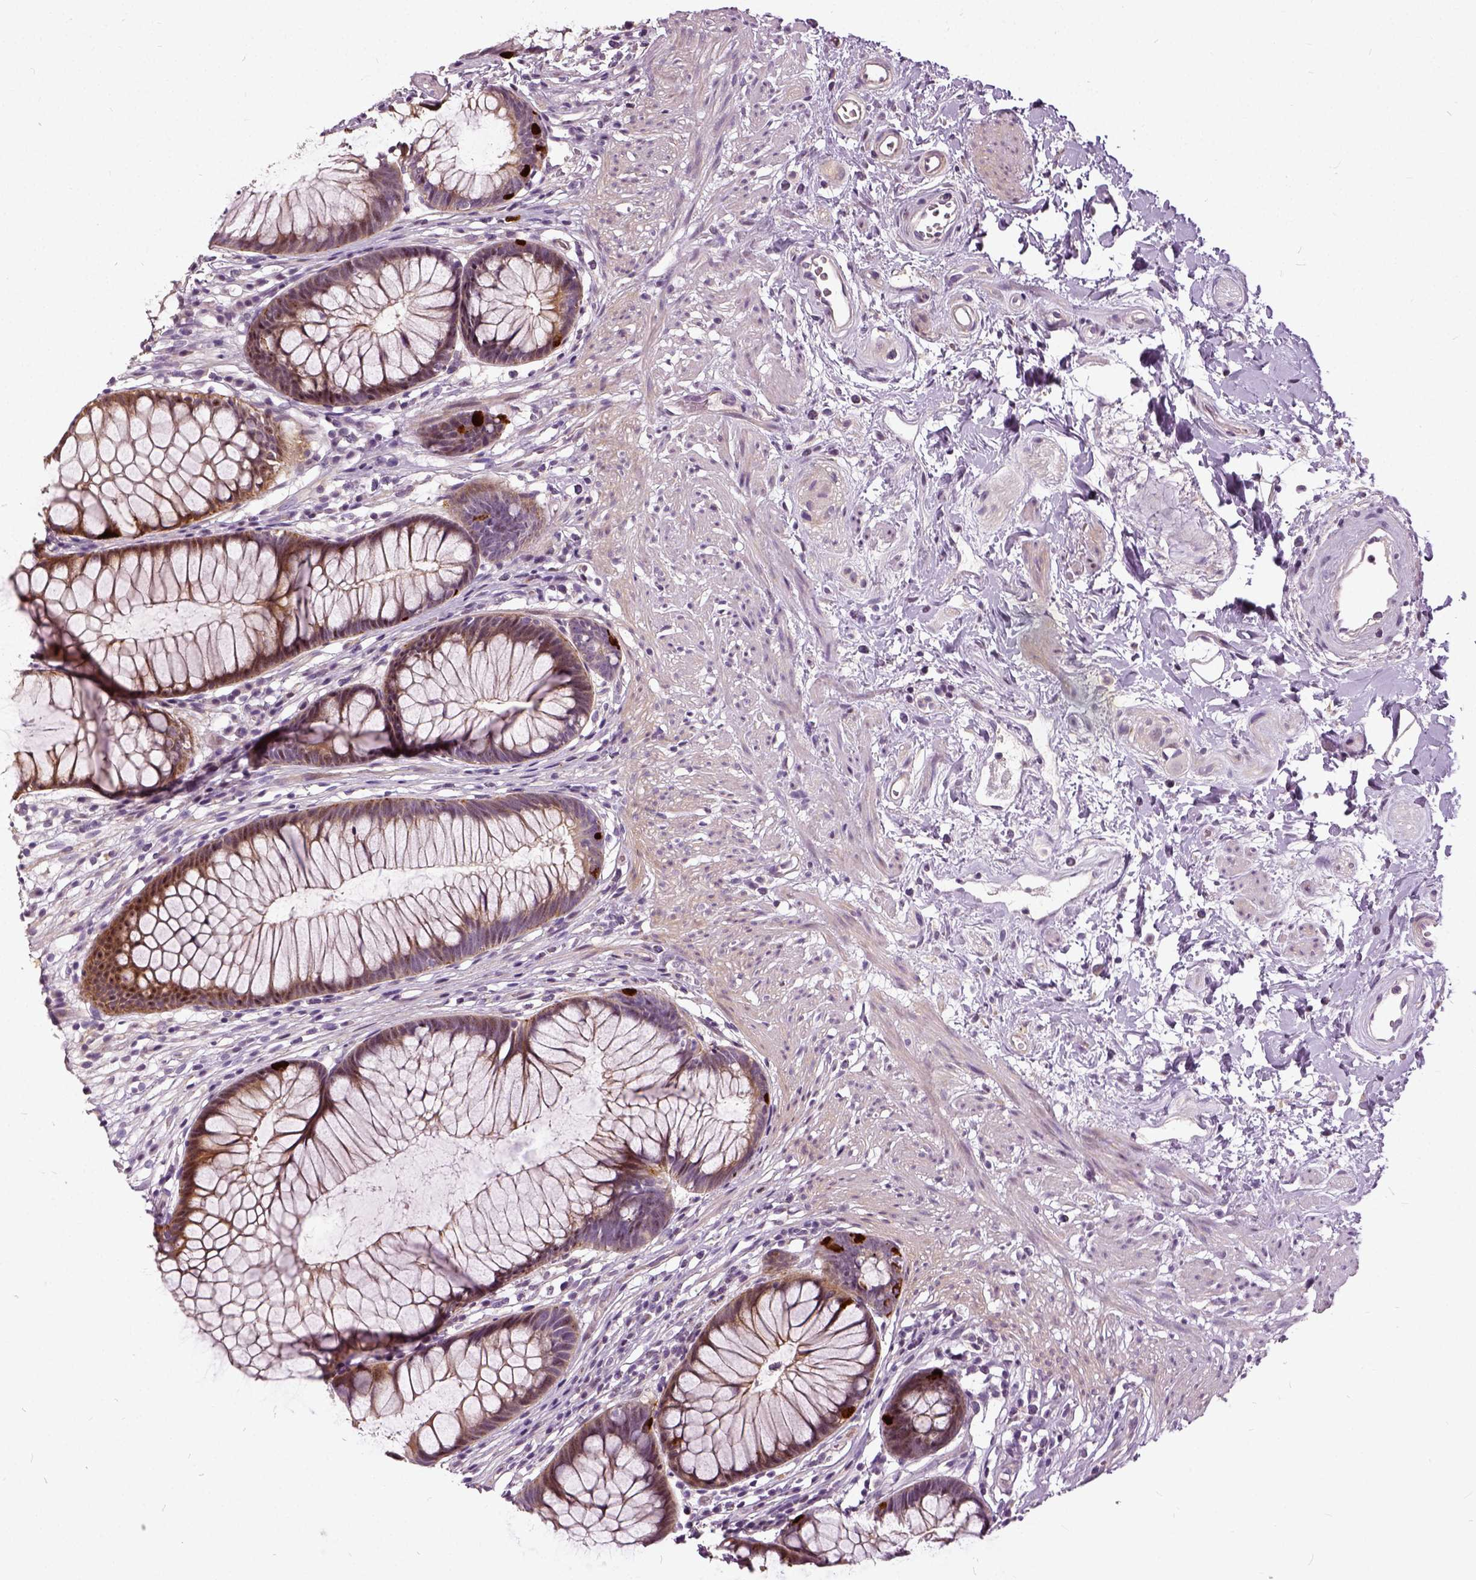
{"staining": {"intensity": "moderate", "quantity": ">75%", "location": "cytoplasmic/membranous"}, "tissue": "rectum", "cell_type": "Glandular cells", "image_type": "normal", "snomed": [{"axis": "morphology", "description": "Normal tissue, NOS"}, {"axis": "topography", "description": "Smooth muscle"}, {"axis": "topography", "description": "Rectum"}], "caption": "Protein positivity by immunohistochemistry (IHC) shows moderate cytoplasmic/membranous expression in approximately >75% of glandular cells in unremarkable rectum.", "gene": "ILRUN", "patient": {"sex": "male", "age": 53}}